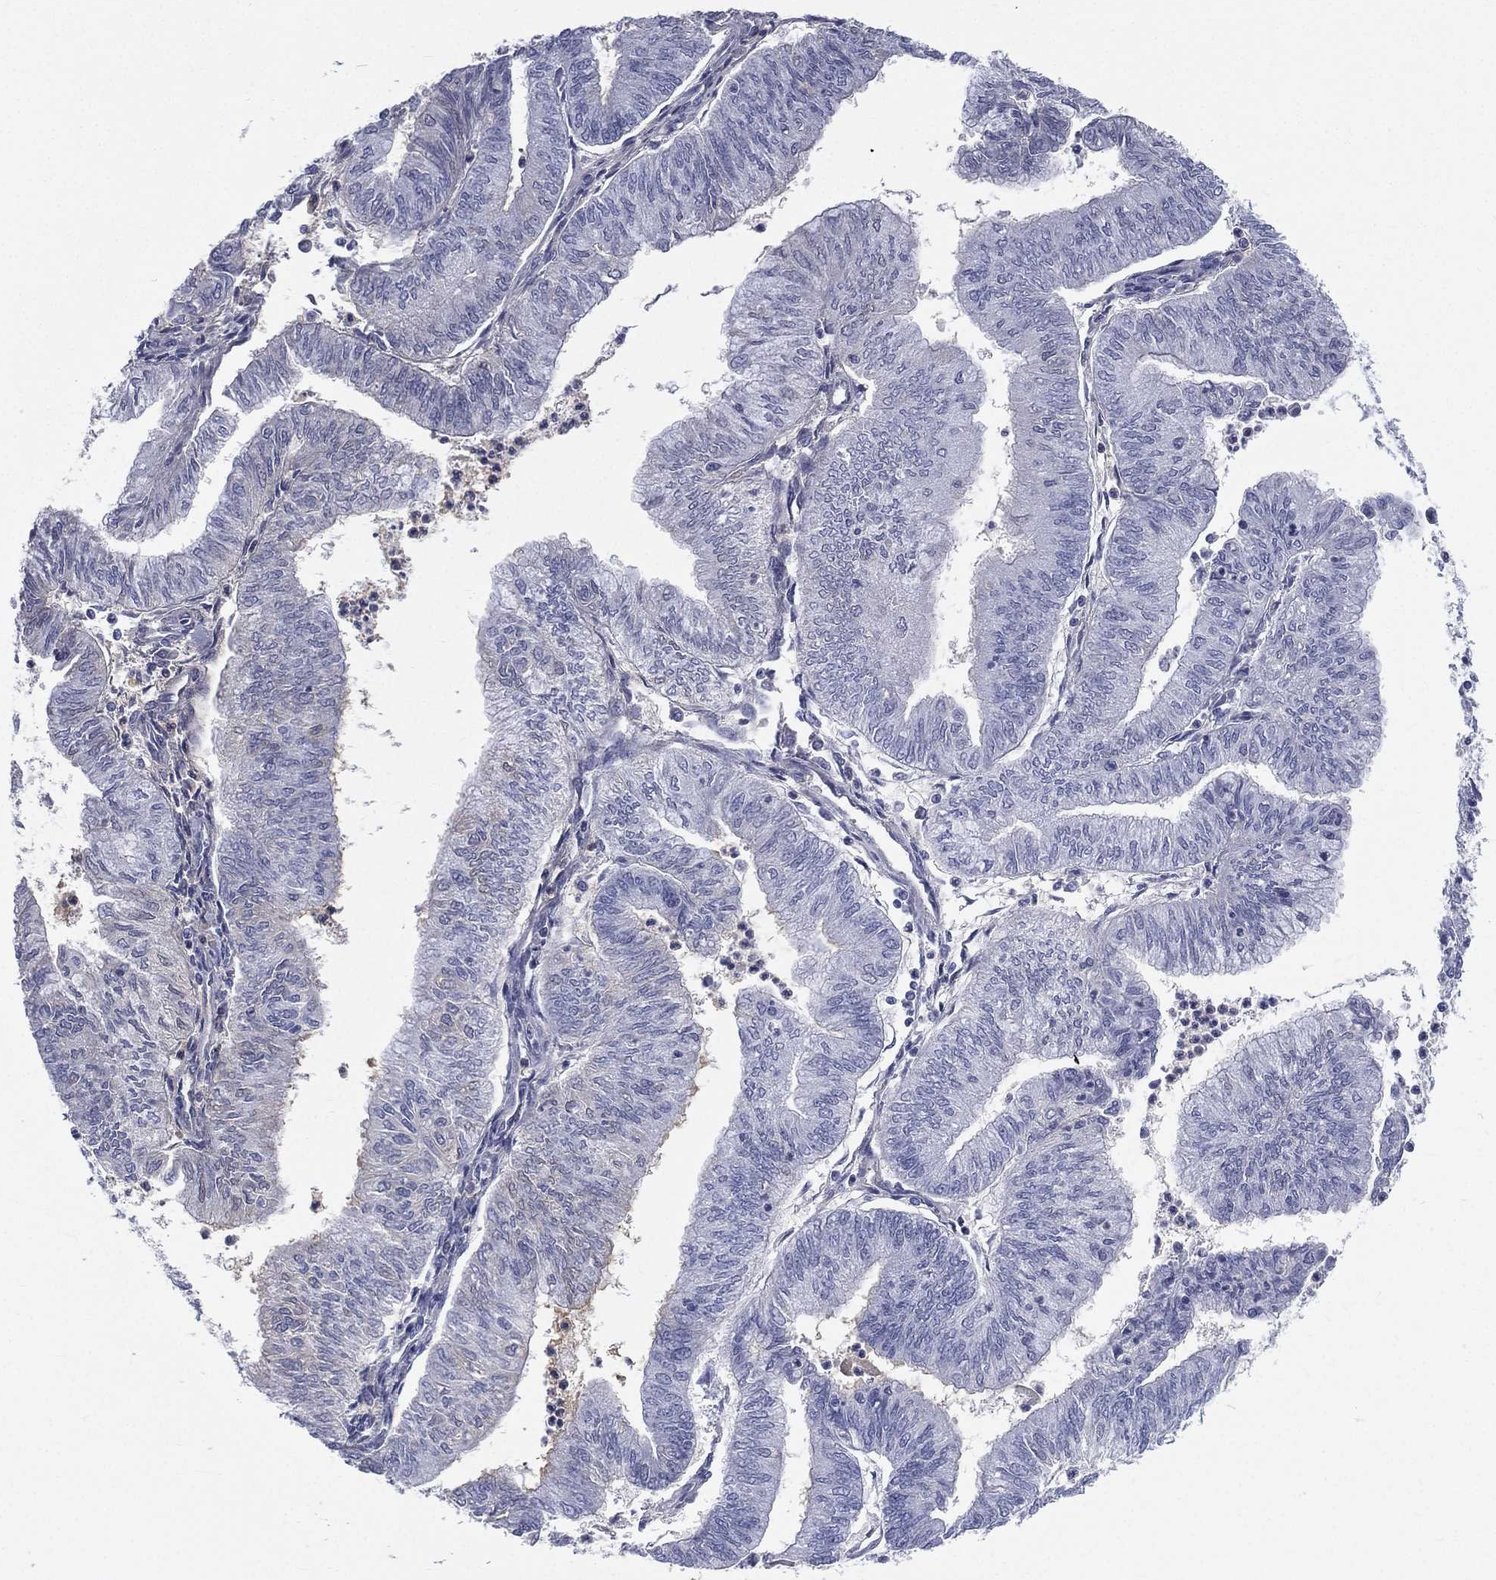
{"staining": {"intensity": "negative", "quantity": "none", "location": "none"}, "tissue": "endometrial cancer", "cell_type": "Tumor cells", "image_type": "cancer", "snomed": [{"axis": "morphology", "description": "Adenocarcinoma, NOS"}, {"axis": "topography", "description": "Endometrium"}], "caption": "Immunohistochemistry micrograph of neoplastic tissue: endometrial cancer stained with DAB (3,3'-diaminobenzidine) reveals no significant protein staining in tumor cells. (Brightfield microscopy of DAB immunohistochemistry at high magnification).", "gene": "HP", "patient": {"sex": "female", "age": 59}}